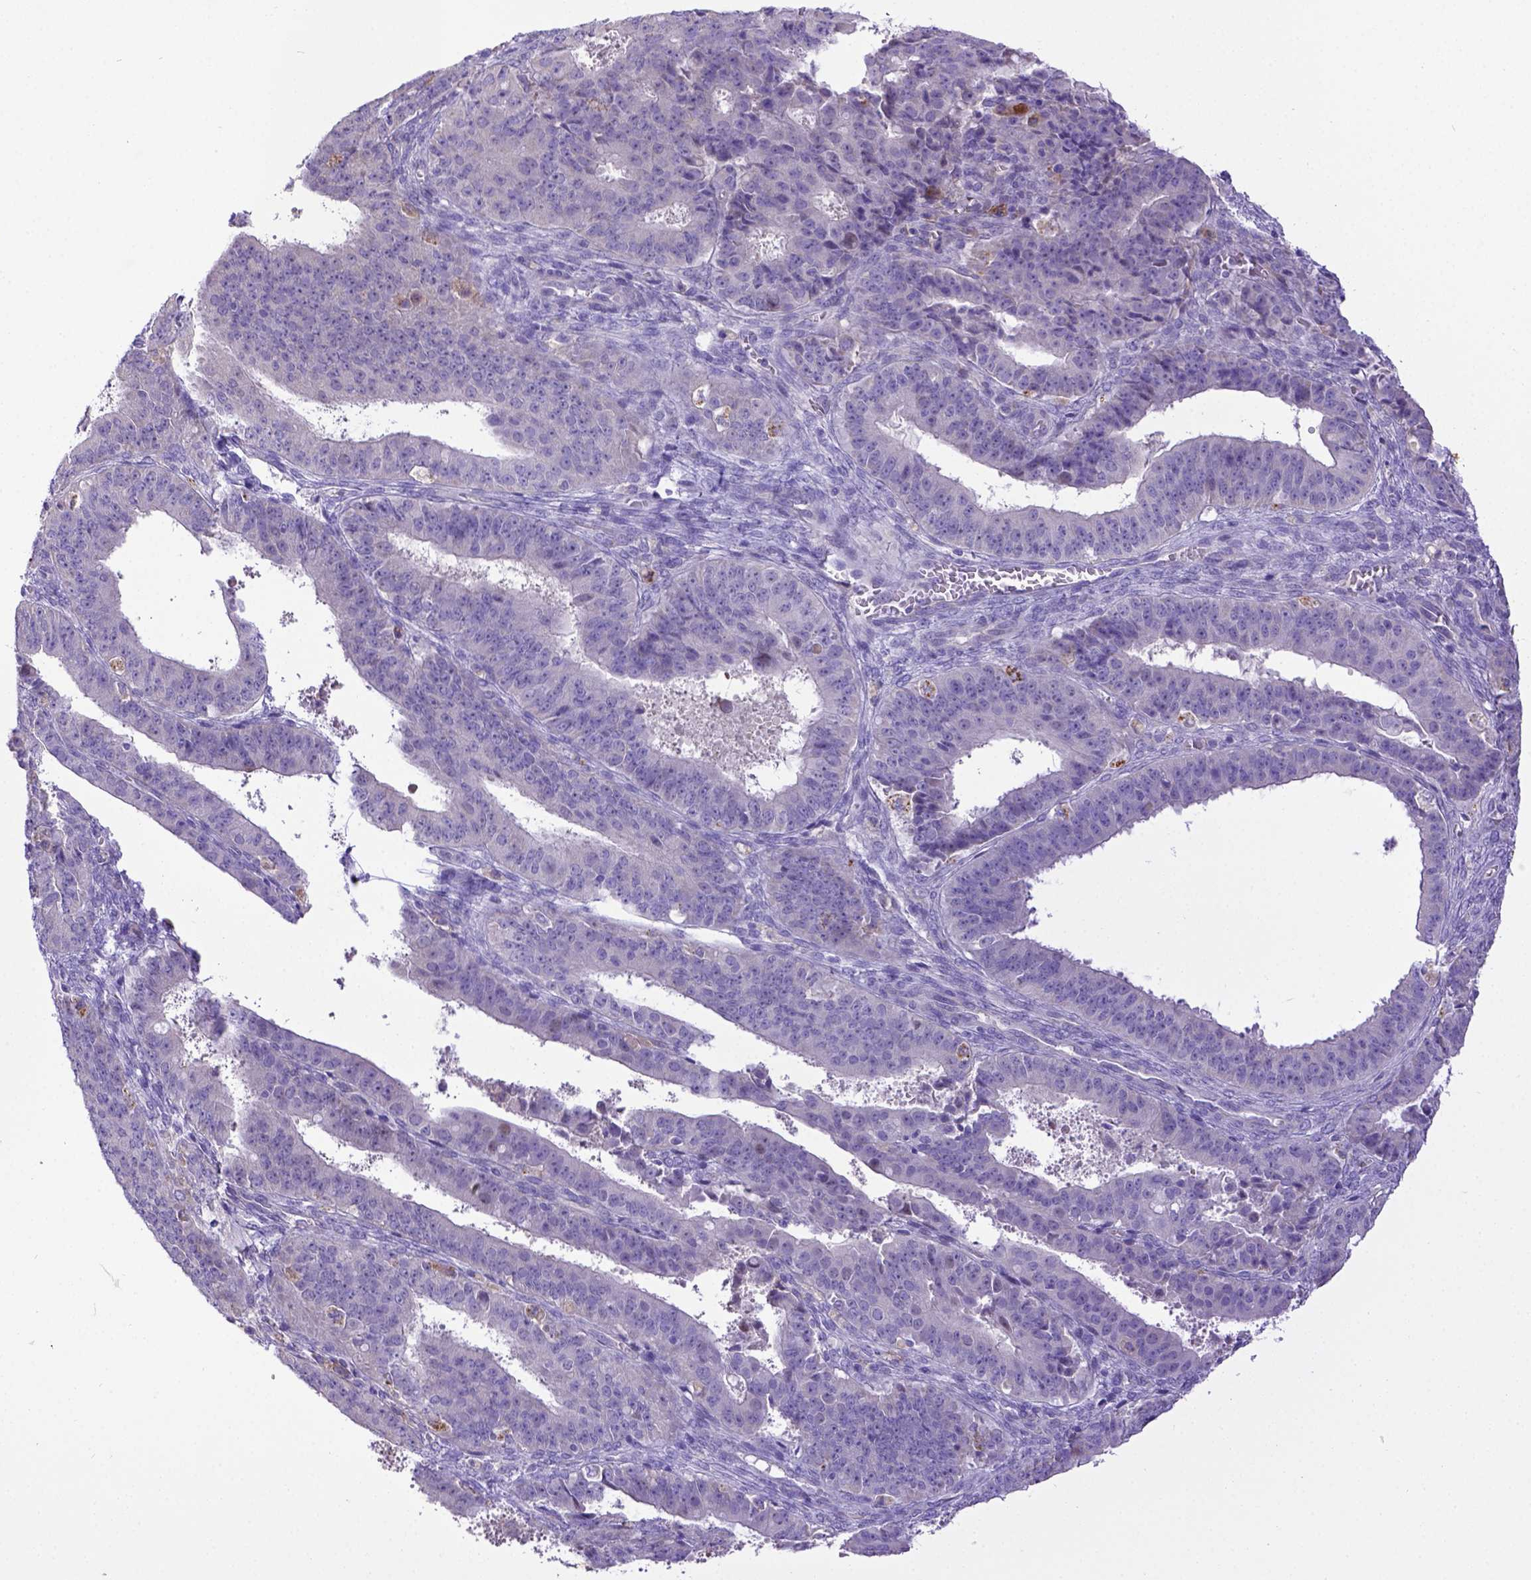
{"staining": {"intensity": "negative", "quantity": "none", "location": "none"}, "tissue": "ovarian cancer", "cell_type": "Tumor cells", "image_type": "cancer", "snomed": [{"axis": "morphology", "description": "Carcinoma, endometroid"}, {"axis": "topography", "description": "Ovary"}], "caption": "Immunohistochemistry image of ovarian cancer stained for a protein (brown), which demonstrates no positivity in tumor cells. (DAB (3,3'-diaminobenzidine) immunohistochemistry (IHC) visualized using brightfield microscopy, high magnification).", "gene": "CD40", "patient": {"sex": "female", "age": 42}}